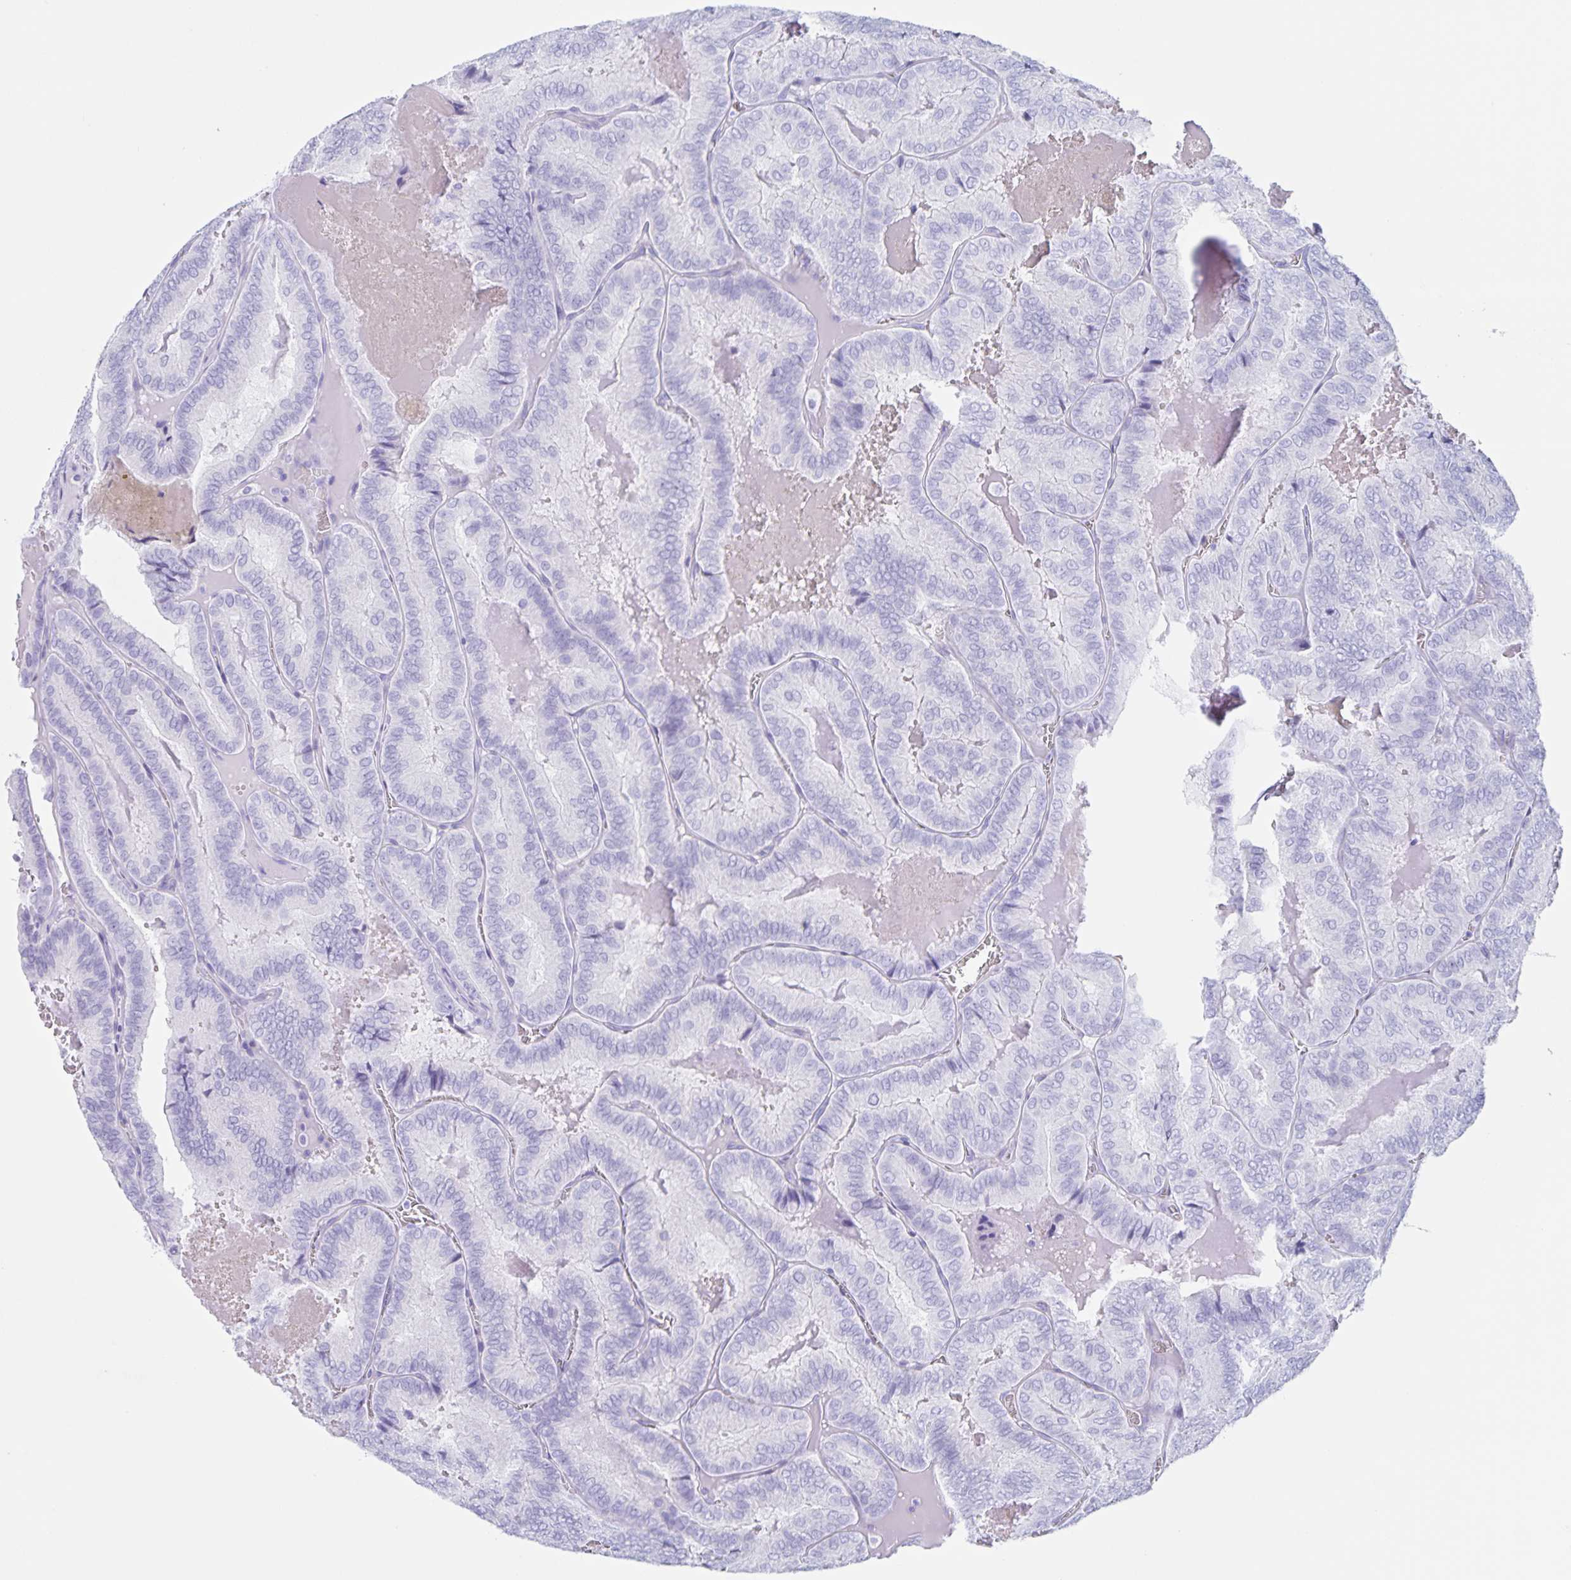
{"staining": {"intensity": "negative", "quantity": "none", "location": "none"}, "tissue": "thyroid cancer", "cell_type": "Tumor cells", "image_type": "cancer", "snomed": [{"axis": "morphology", "description": "Papillary adenocarcinoma, NOS"}, {"axis": "topography", "description": "Thyroid gland"}], "caption": "Human thyroid cancer stained for a protein using immunohistochemistry demonstrates no expression in tumor cells.", "gene": "C12orf56", "patient": {"sex": "female", "age": 75}}